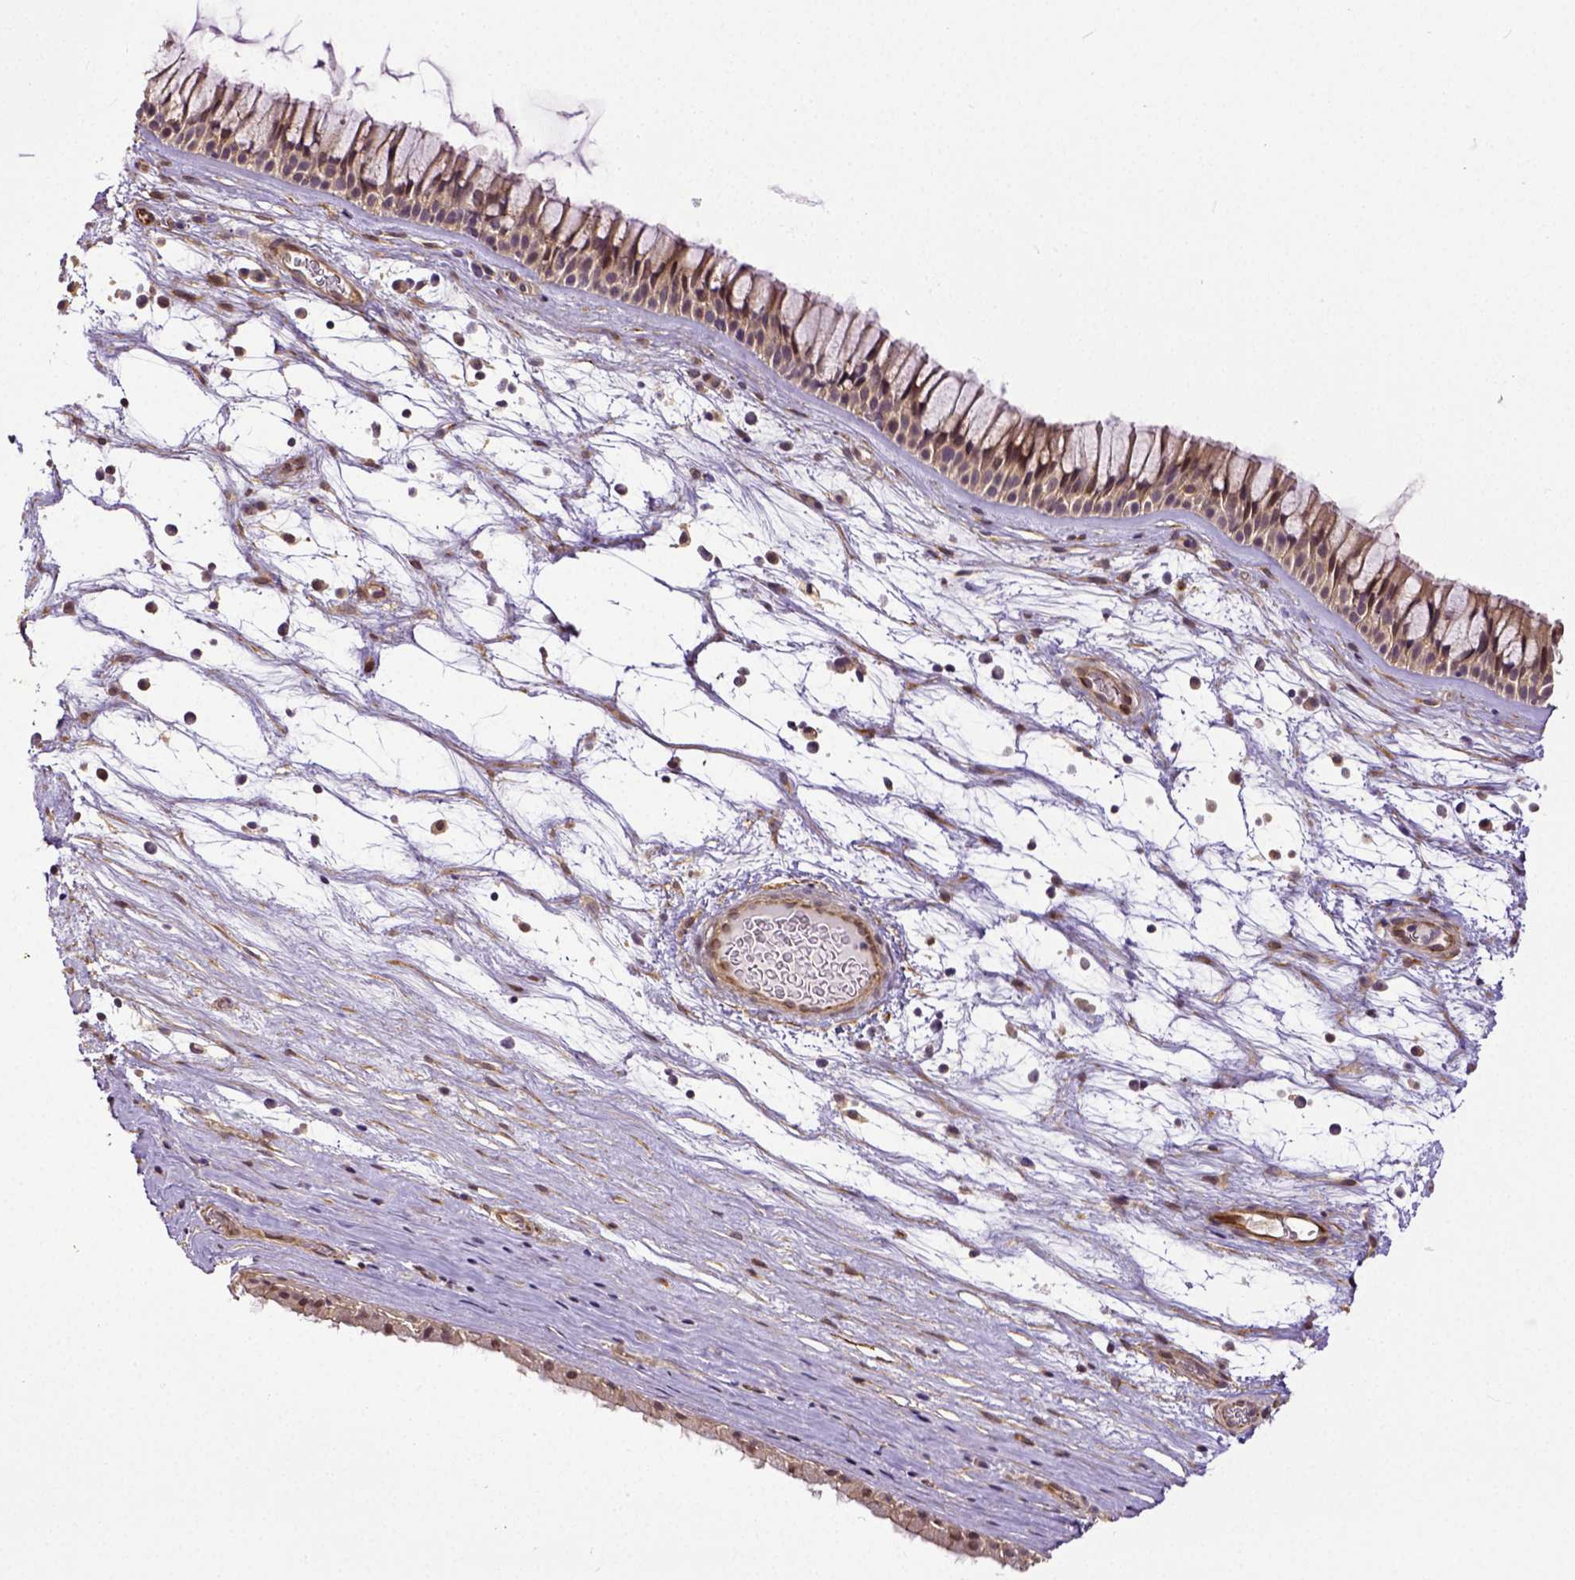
{"staining": {"intensity": "weak", "quantity": ">75%", "location": "cytoplasmic/membranous"}, "tissue": "nasopharynx", "cell_type": "Respiratory epithelial cells", "image_type": "normal", "snomed": [{"axis": "morphology", "description": "Normal tissue, NOS"}, {"axis": "topography", "description": "Nasopharynx"}], "caption": "A micrograph of human nasopharynx stained for a protein shows weak cytoplasmic/membranous brown staining in respiratory epithelial cells.", "gene": "DICER1", "patient": {"sex": "male", "age": 74}}